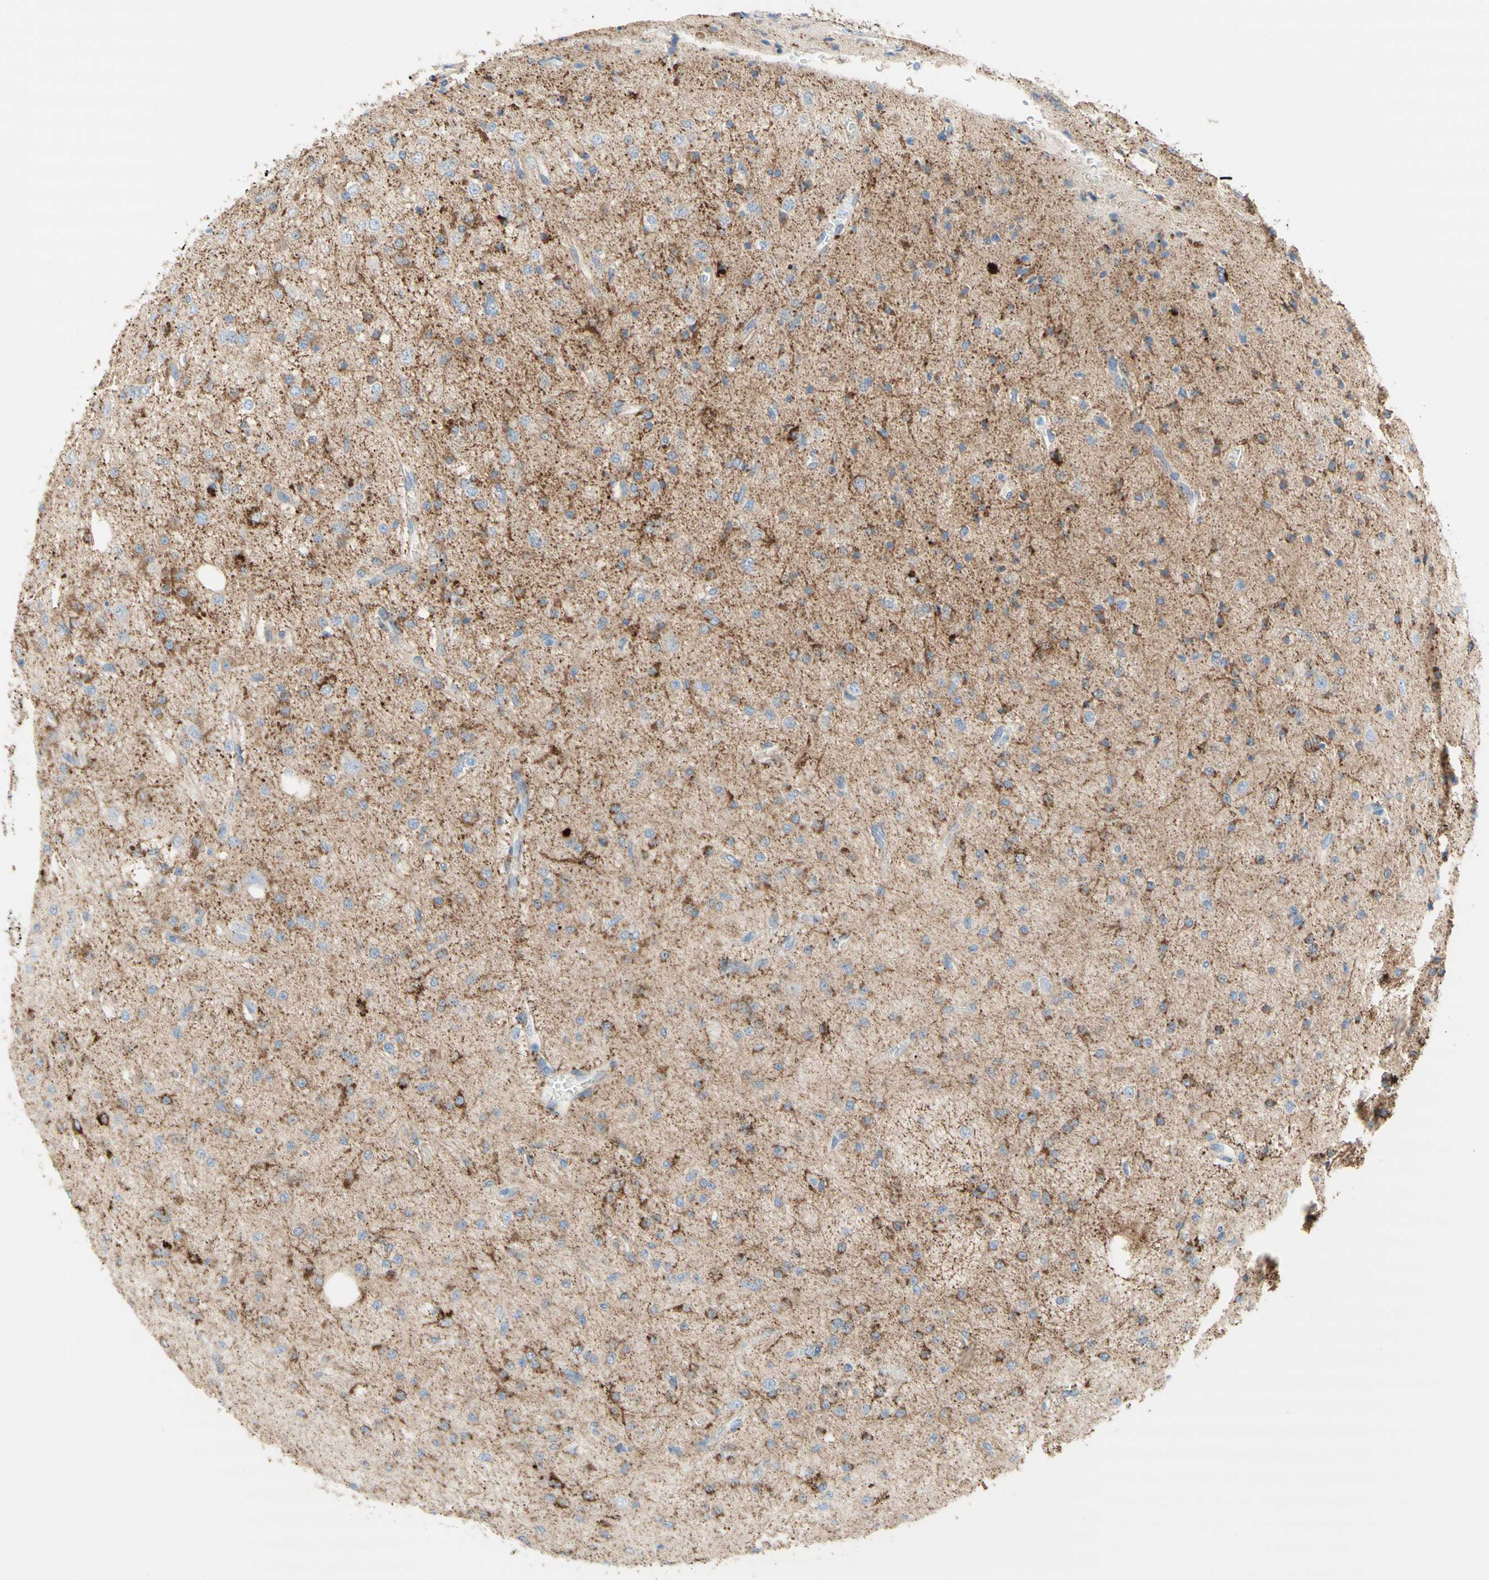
{"staining": {"intensity": "moderate", "quantity": "25%-75%", "location": "cytoplasmic/membranous"}, "tissue": "glioma", "cell_type": "Tumor cells", "image_type": "cancer", "snomed": [{"axis": "morphology", "description": "Glioma, malignant, Low grade"}, {"axis": "topography", "description": "Brain"}], "caption": "A histopathology image of human malignant glioma (low-grade) stained for a protein displays moderate cytoplasmic/membranous brown staining in tumor cells. (DAB = brown stain, brightfield microscopy at high magnification).", "gene": "URB2", "patient": {"sex": "male", "age": 38}}